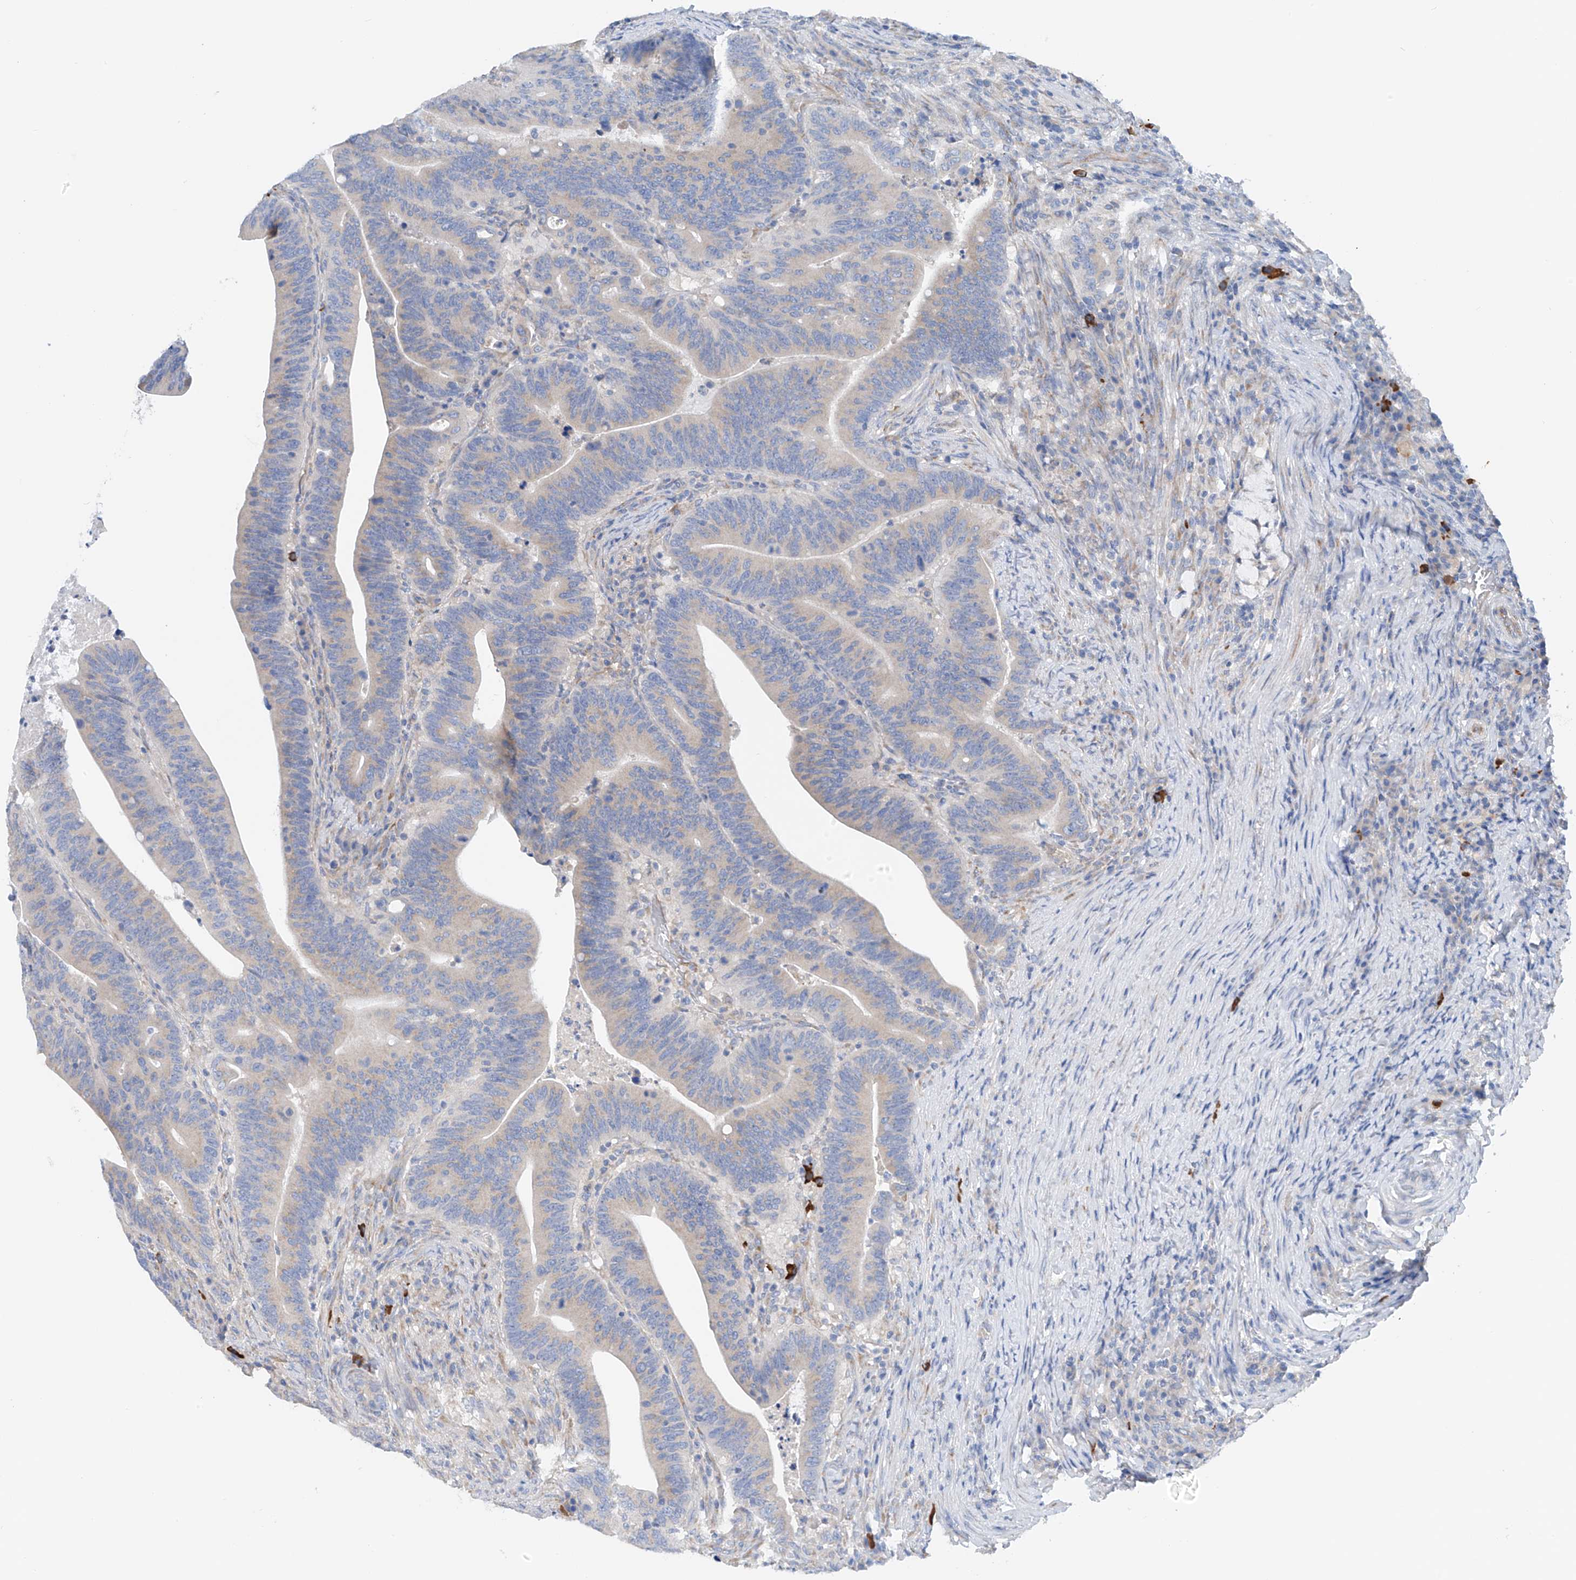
{"staining": {"intensity": "negative", "quantity": "none", "location": "none"}, "tissue": "colorectal cancer", "cell_type": "Tumor cells", "image_type": "cancer", "snomed": [{"axis": "morphology", "description": "Adenocarcinoma, NOS"}, {"axis": "topography", "description": "Colon"}], "caption": "The micrograph demonstrates no staining of tumor cells in colorectal cancer.", "gene": "SLC5A11", "patient": {"sex": "female", "age": 66}}